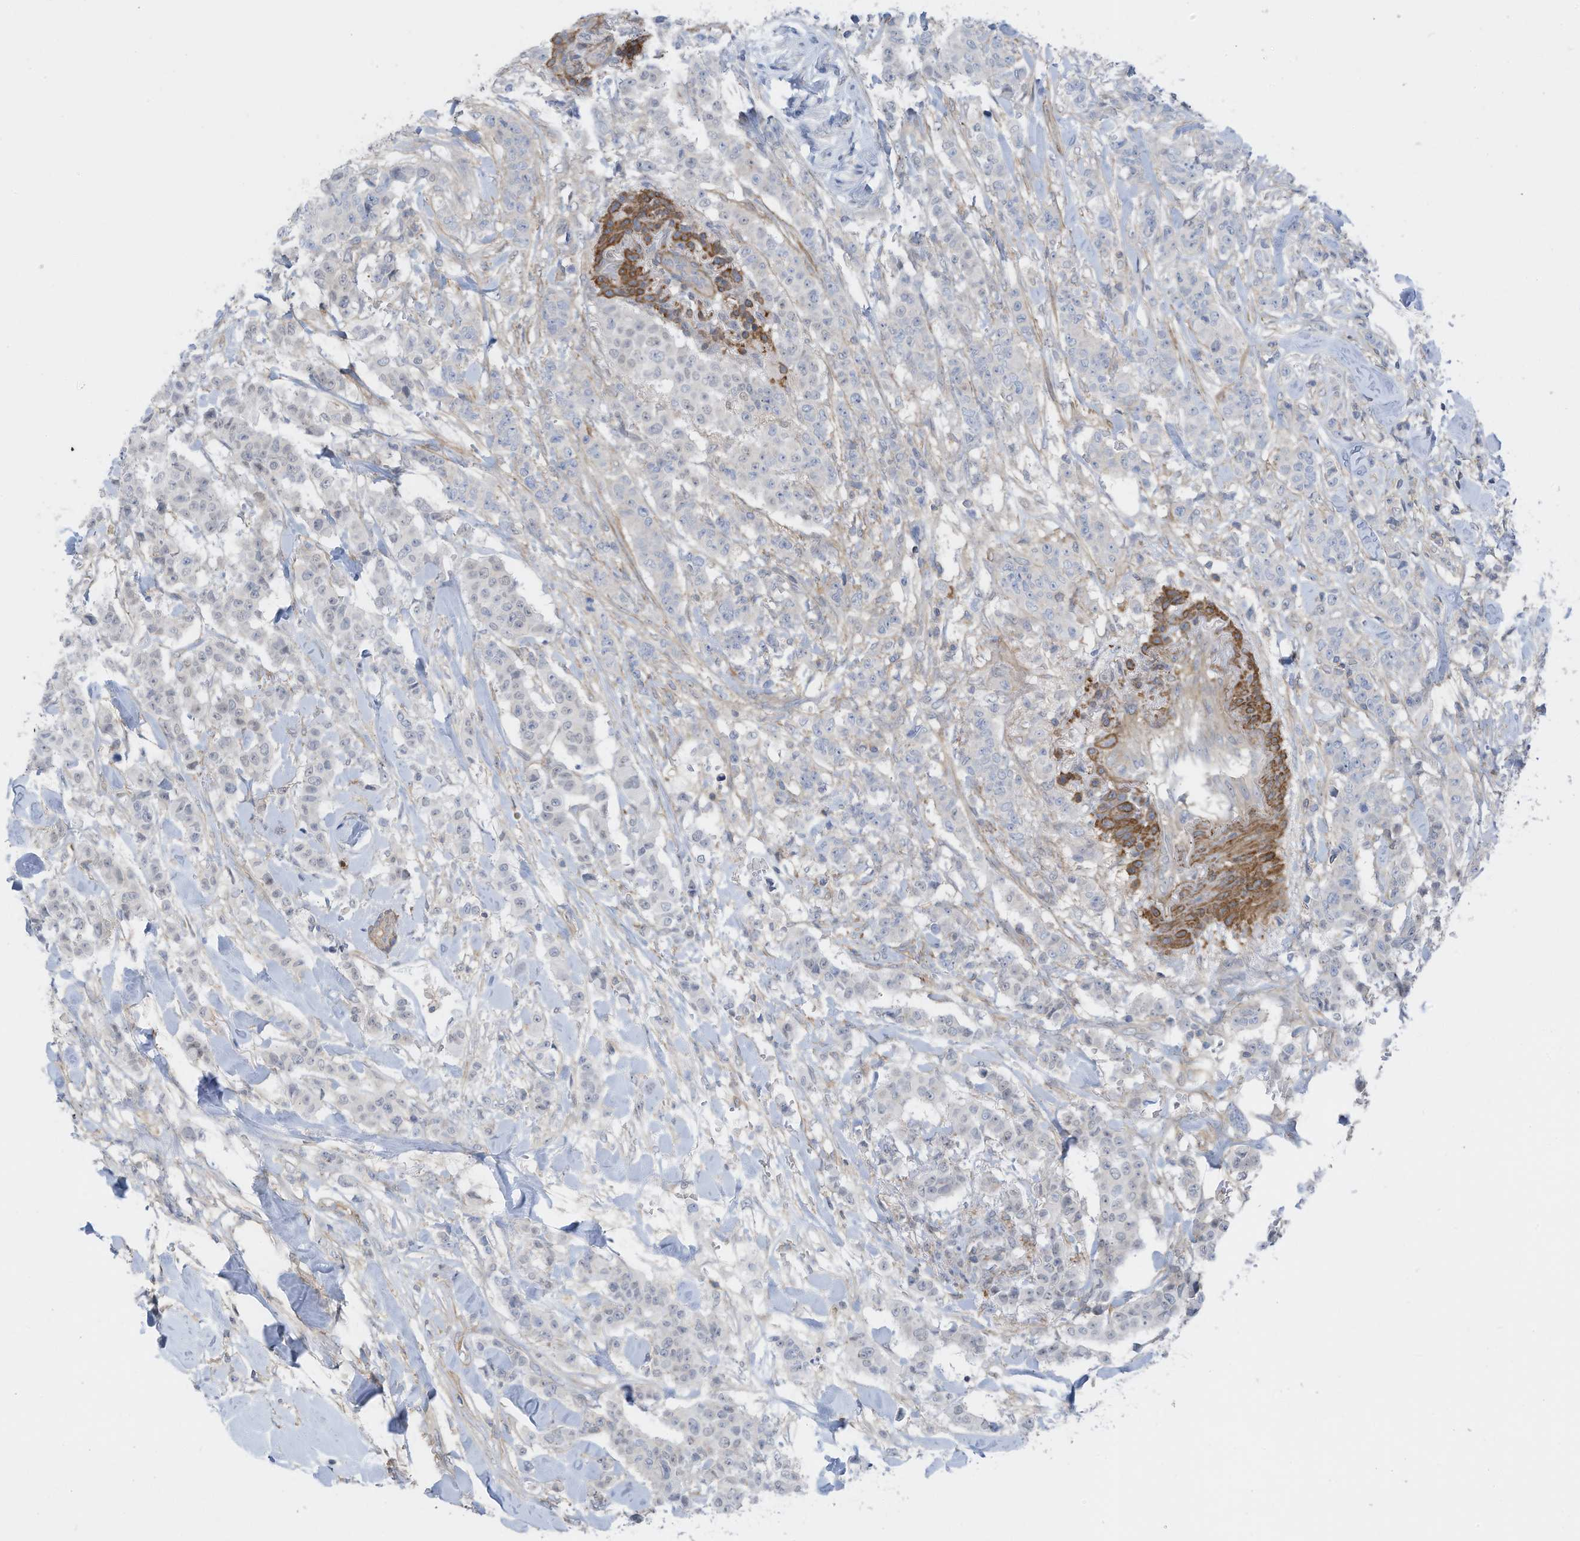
{"staining": {"intensity": "negative", "quantity": "none", "location": "none"}, "tissue": "breast cancer", "cell_type": "Tumor cells", "image_type": "cancer", "snomed": [{"axis": "morphology", "description": "Duct carcinoma"}, {"axis": "topography", "description": "Breast"}], "caption": "Immunohistochemical staining of breast intraductal carcinoma demonstrates no significant expression in tumor cells. (DAB (3,3'-diaminobenzidine) immunohistochemistry, high magnification).", "gene": "ZNF846", "patient": {"sex": "female", "age": 40}}